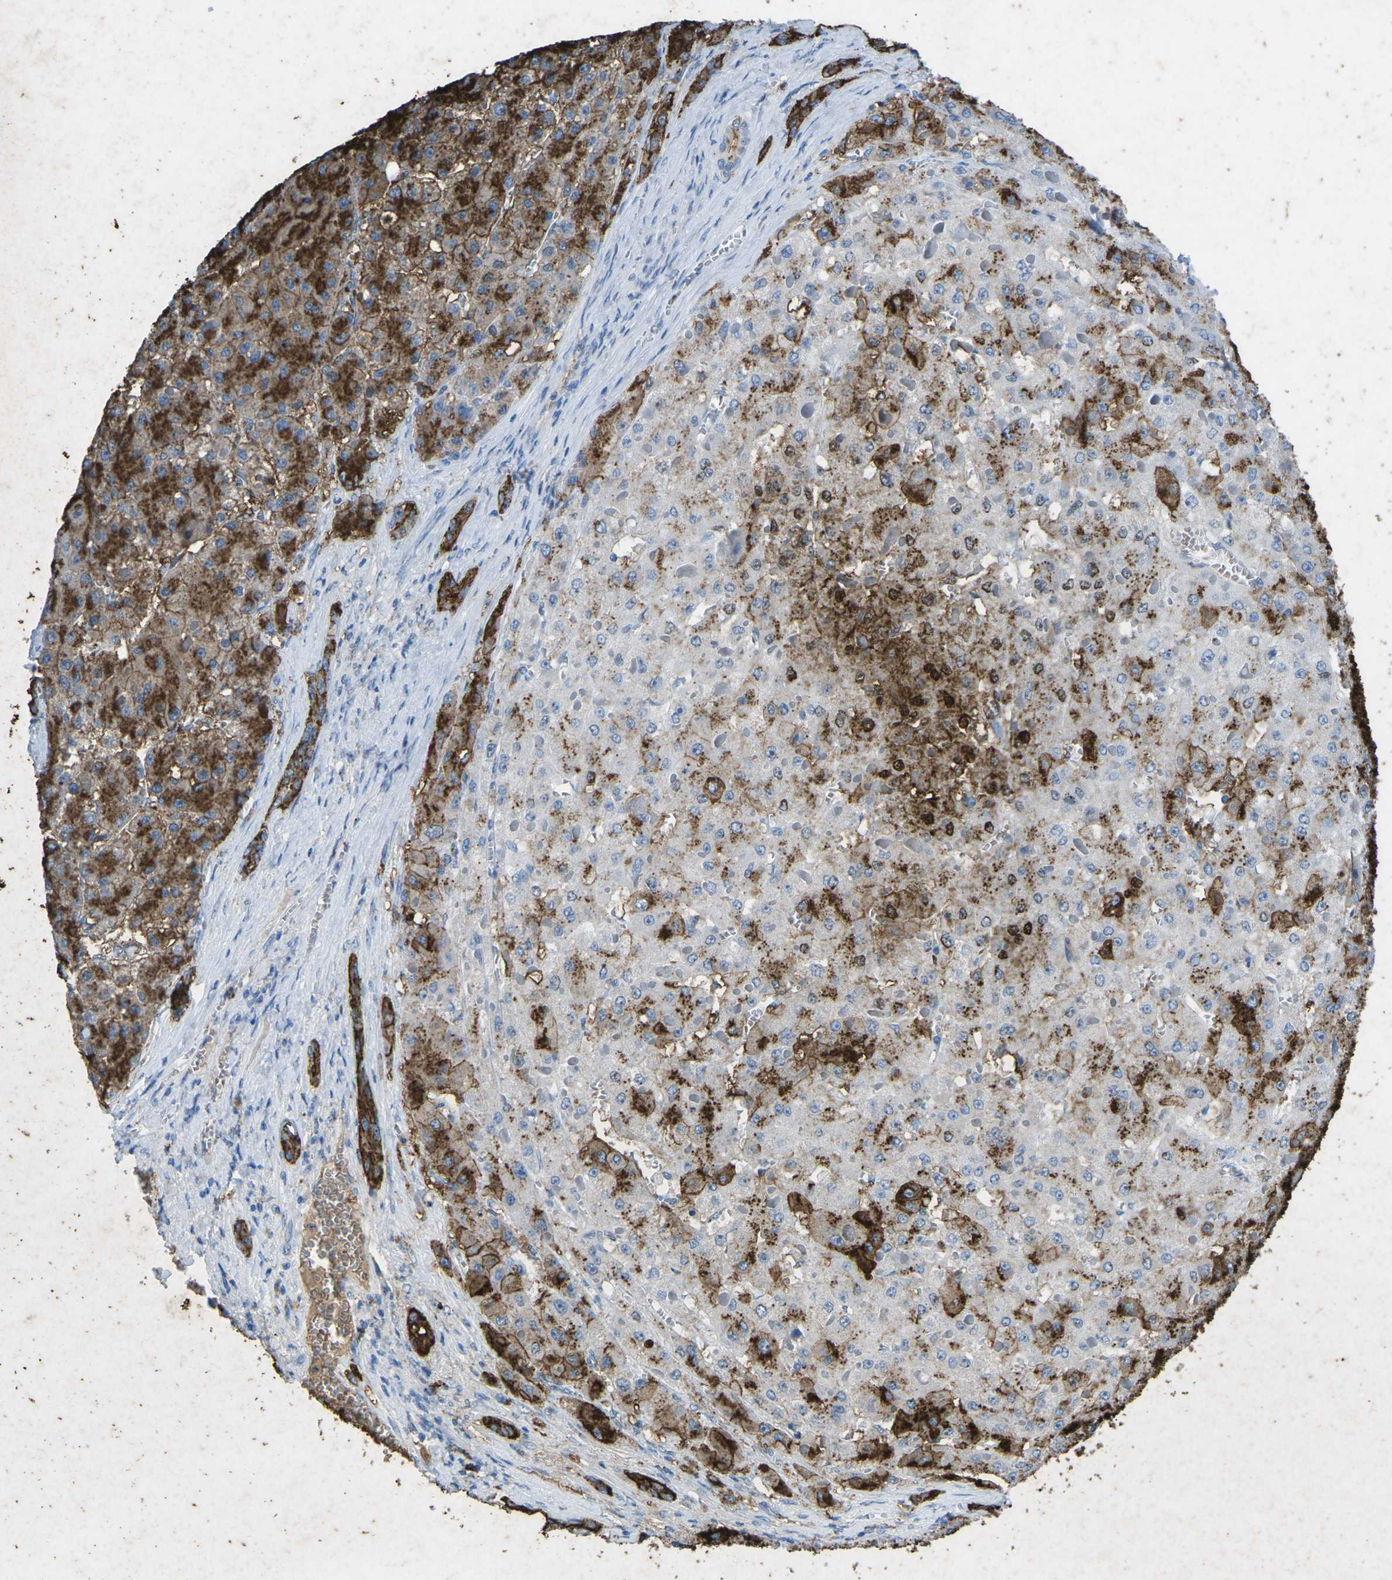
{"staining": {"intensity": "moderate", "quantity": "25%-75%", "location": "cytoplasmic/membranous"}, "tissue": "liver cancer", "cell_type": "Tumor cells", "image_type": "cancer", "snomed": [{"axis": "morphology", "description": "Carcinoma, Hepatocellular, NOS"}, {"axis": "topography", "description": "Liver"}], "caption": "Hepatocellular carcinoma (liver) stained with IHC shows moderate cytoplasmic/membranous staining in about 25%-75% of tumor cells.", "gene": "CTAGE1", "patient": {"sex": "female", "age": 73}}